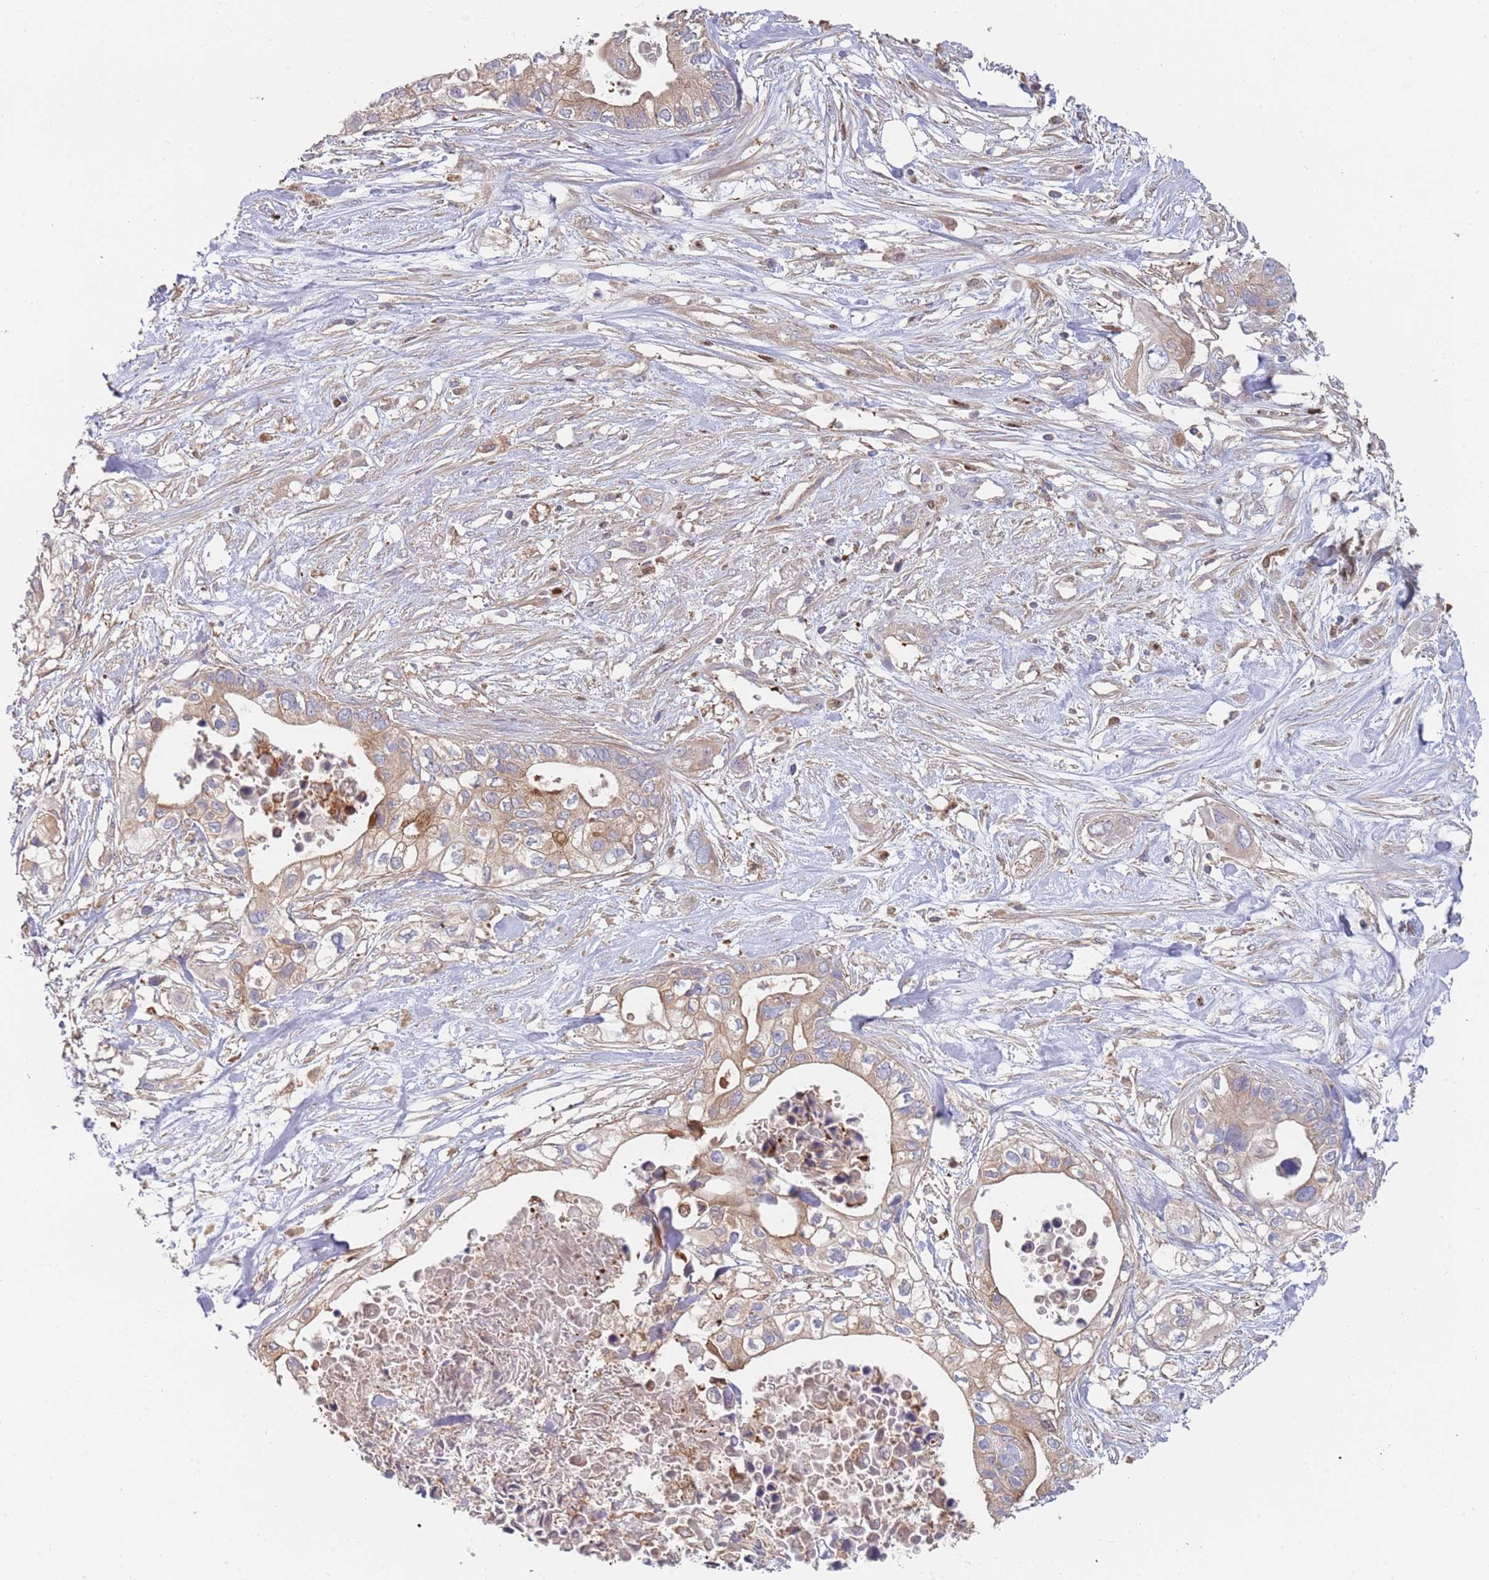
{"staining": {"intensity": "weak", "quantity": ">75%", "location": "cytoplasmic/membranous"}, "tissue": "pancreatic cancer", "cell_type": "Tumor cells", "image_type": "cancer", "snomed": [{"axis": "morphology", "description": "Adenocarcinoma, NOS"}, {"axis": "topography", "description": "Pancreas"}], "caption": "Human pancreatic adenocarcinoma stained for a protein (brown) demonstrates weak cytoplasmic/membranous positive staining in approximately >75% of tumor cells.", "gene": "GDI2", "patient": {"sex": "female", "age": 63}}